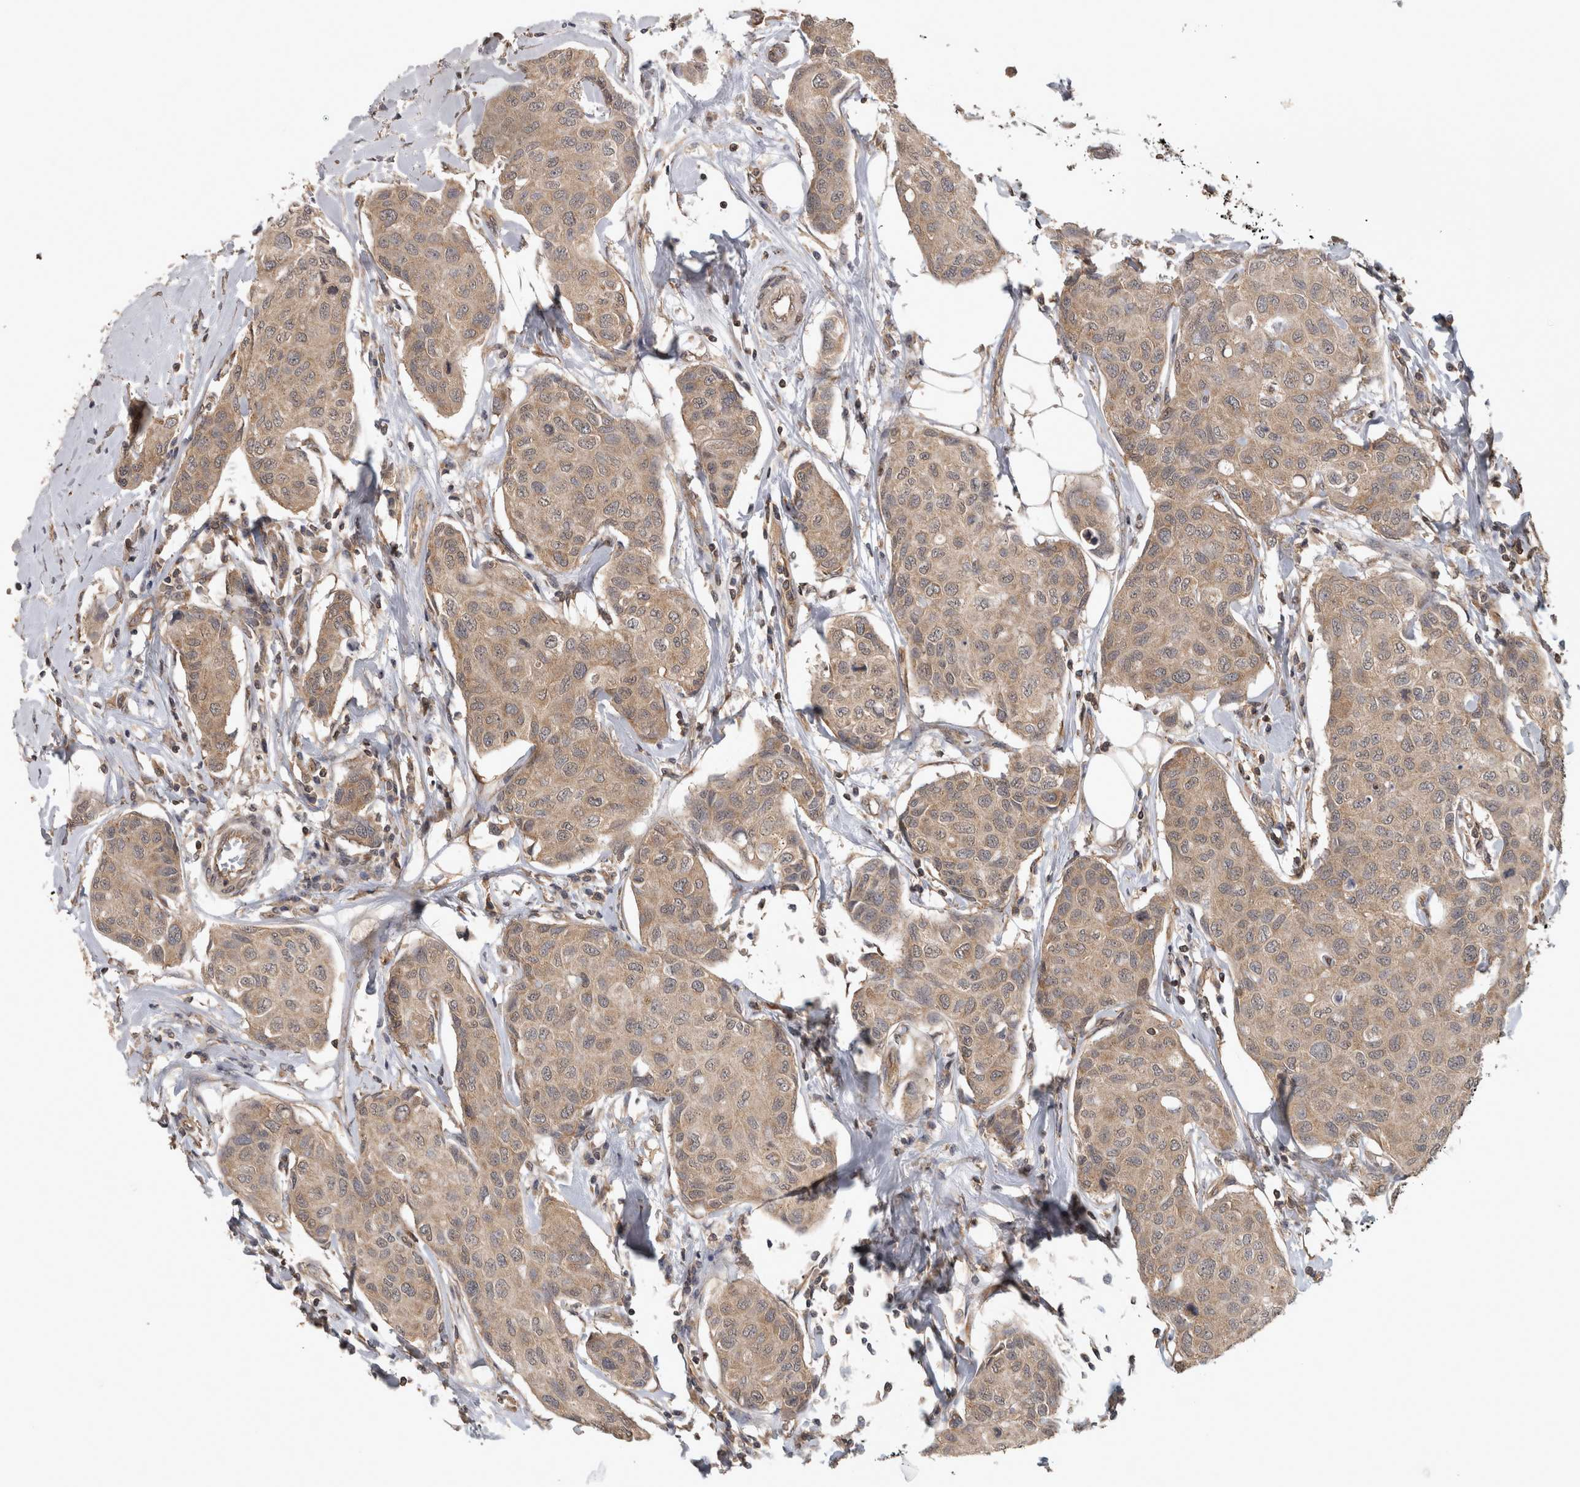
{"staining": {"intensity": "weak", "quantity": ">75%", "location": "cytoplasmic/membranous"}, "tissue": "breast cancer", "cell_type": "Tumor cells", "image_type": "cancer", "snomed": [{"axis": "morphology", "description": "Duct carcinoma"}, {"axis": "topography", "description": "Breast"}], "caption": "A high-resolution image shows IHC staining of infiltrating ductal carcinoma (breast), which reveals weak cytoplasmic/membranous positivity in approximately >75% of tumor cells.", "gene": "ATXN2", "patient": {"sex": "female", "age": 80}}